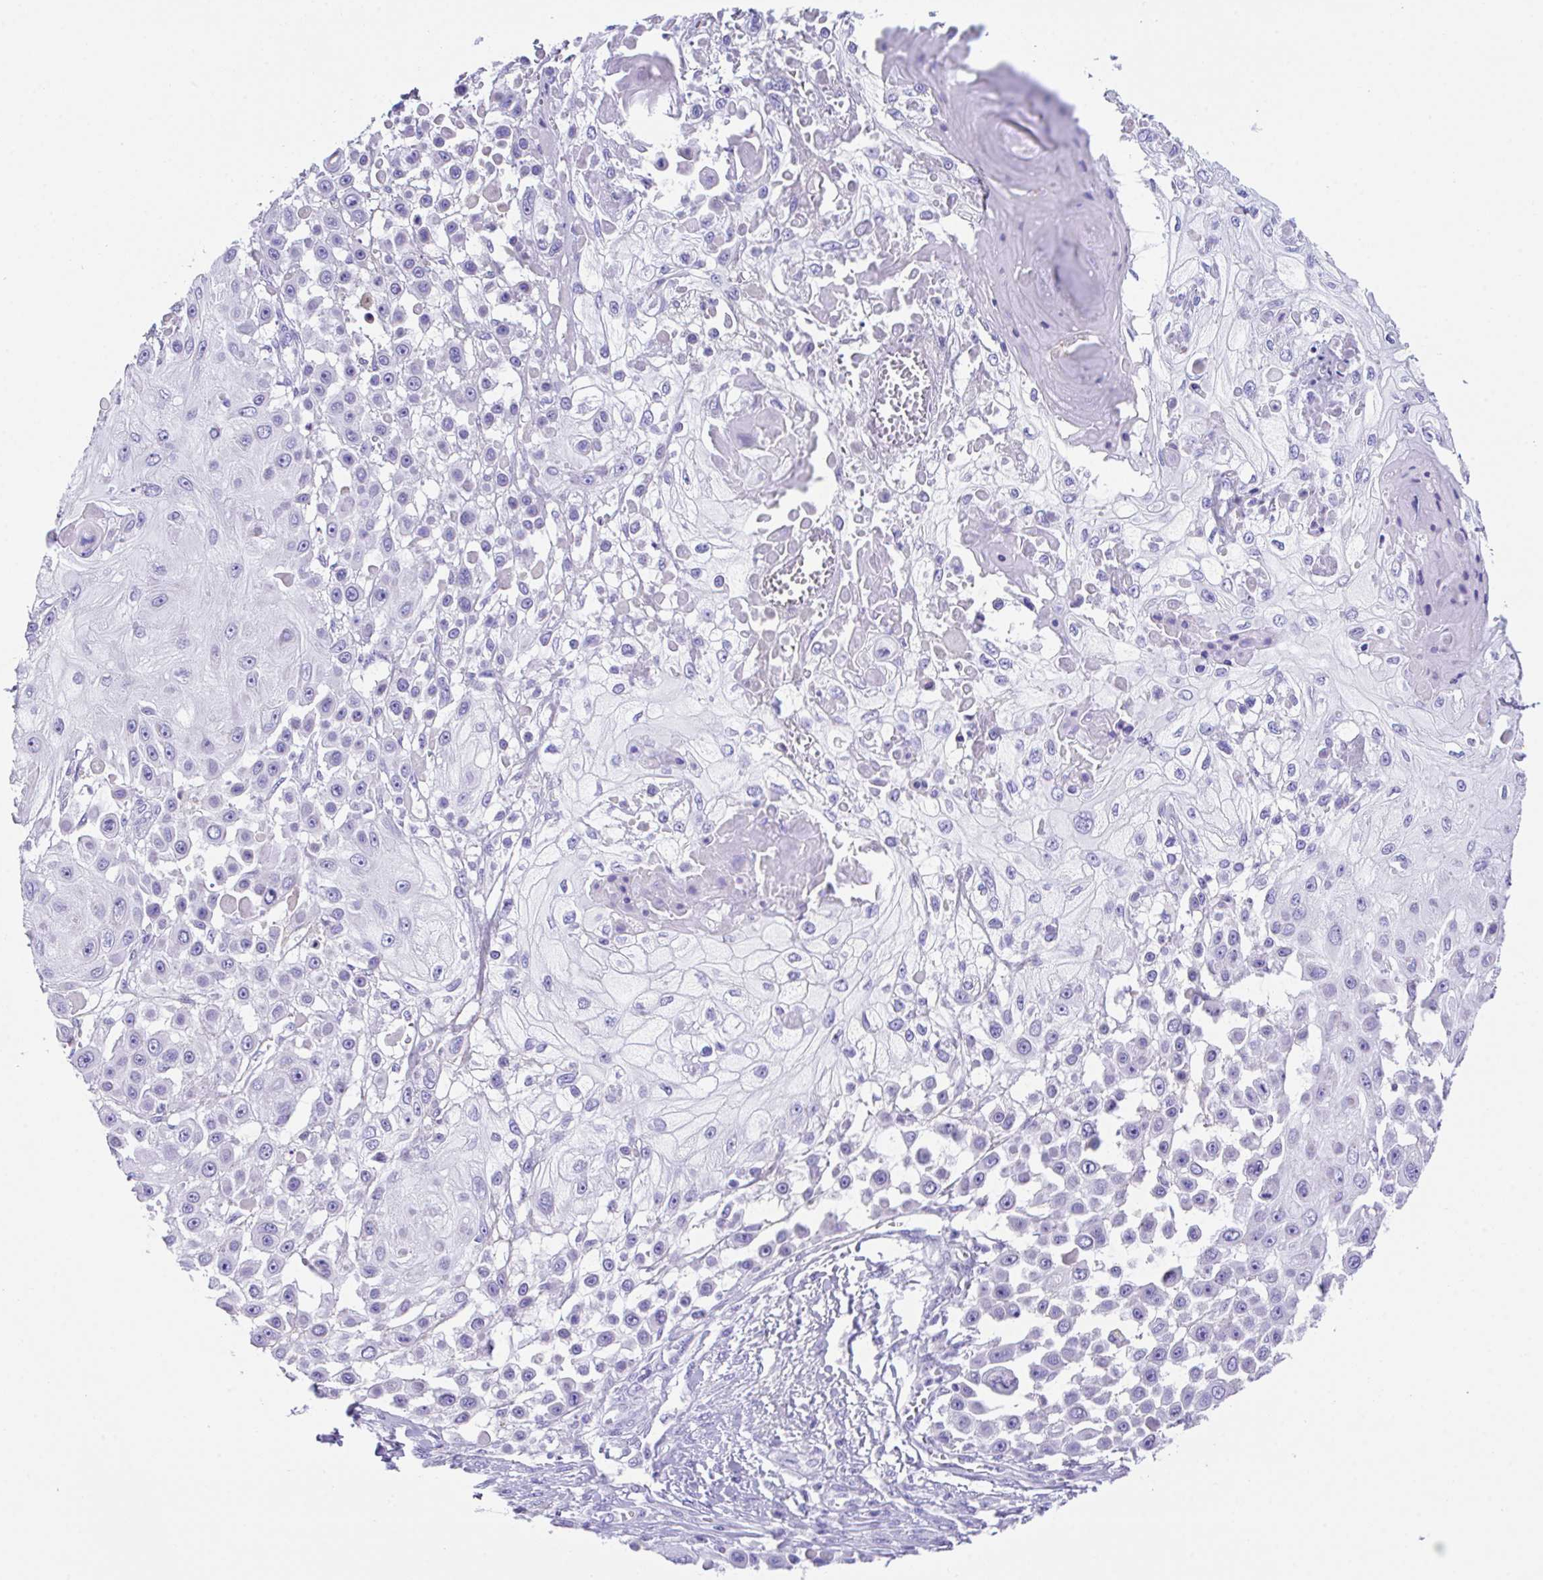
{"staining": {"intensity": "negative", "quantity": "none", "location": "none"}, "tissue": "skin cancer", "cell_type": "Tumor cells", "image_type": "cancer", "snomed": [{"axis": "morphology", "description": "Squamous cell carcinoma, NOS"}, {"axis": "topography", "description": "Skin"}], "caption": "There is no significant expression in tumor cells of squamous cell carcinoma (skin).", "gene": "SLC16A6", "patient": {"sex": "male", "age": 67}}